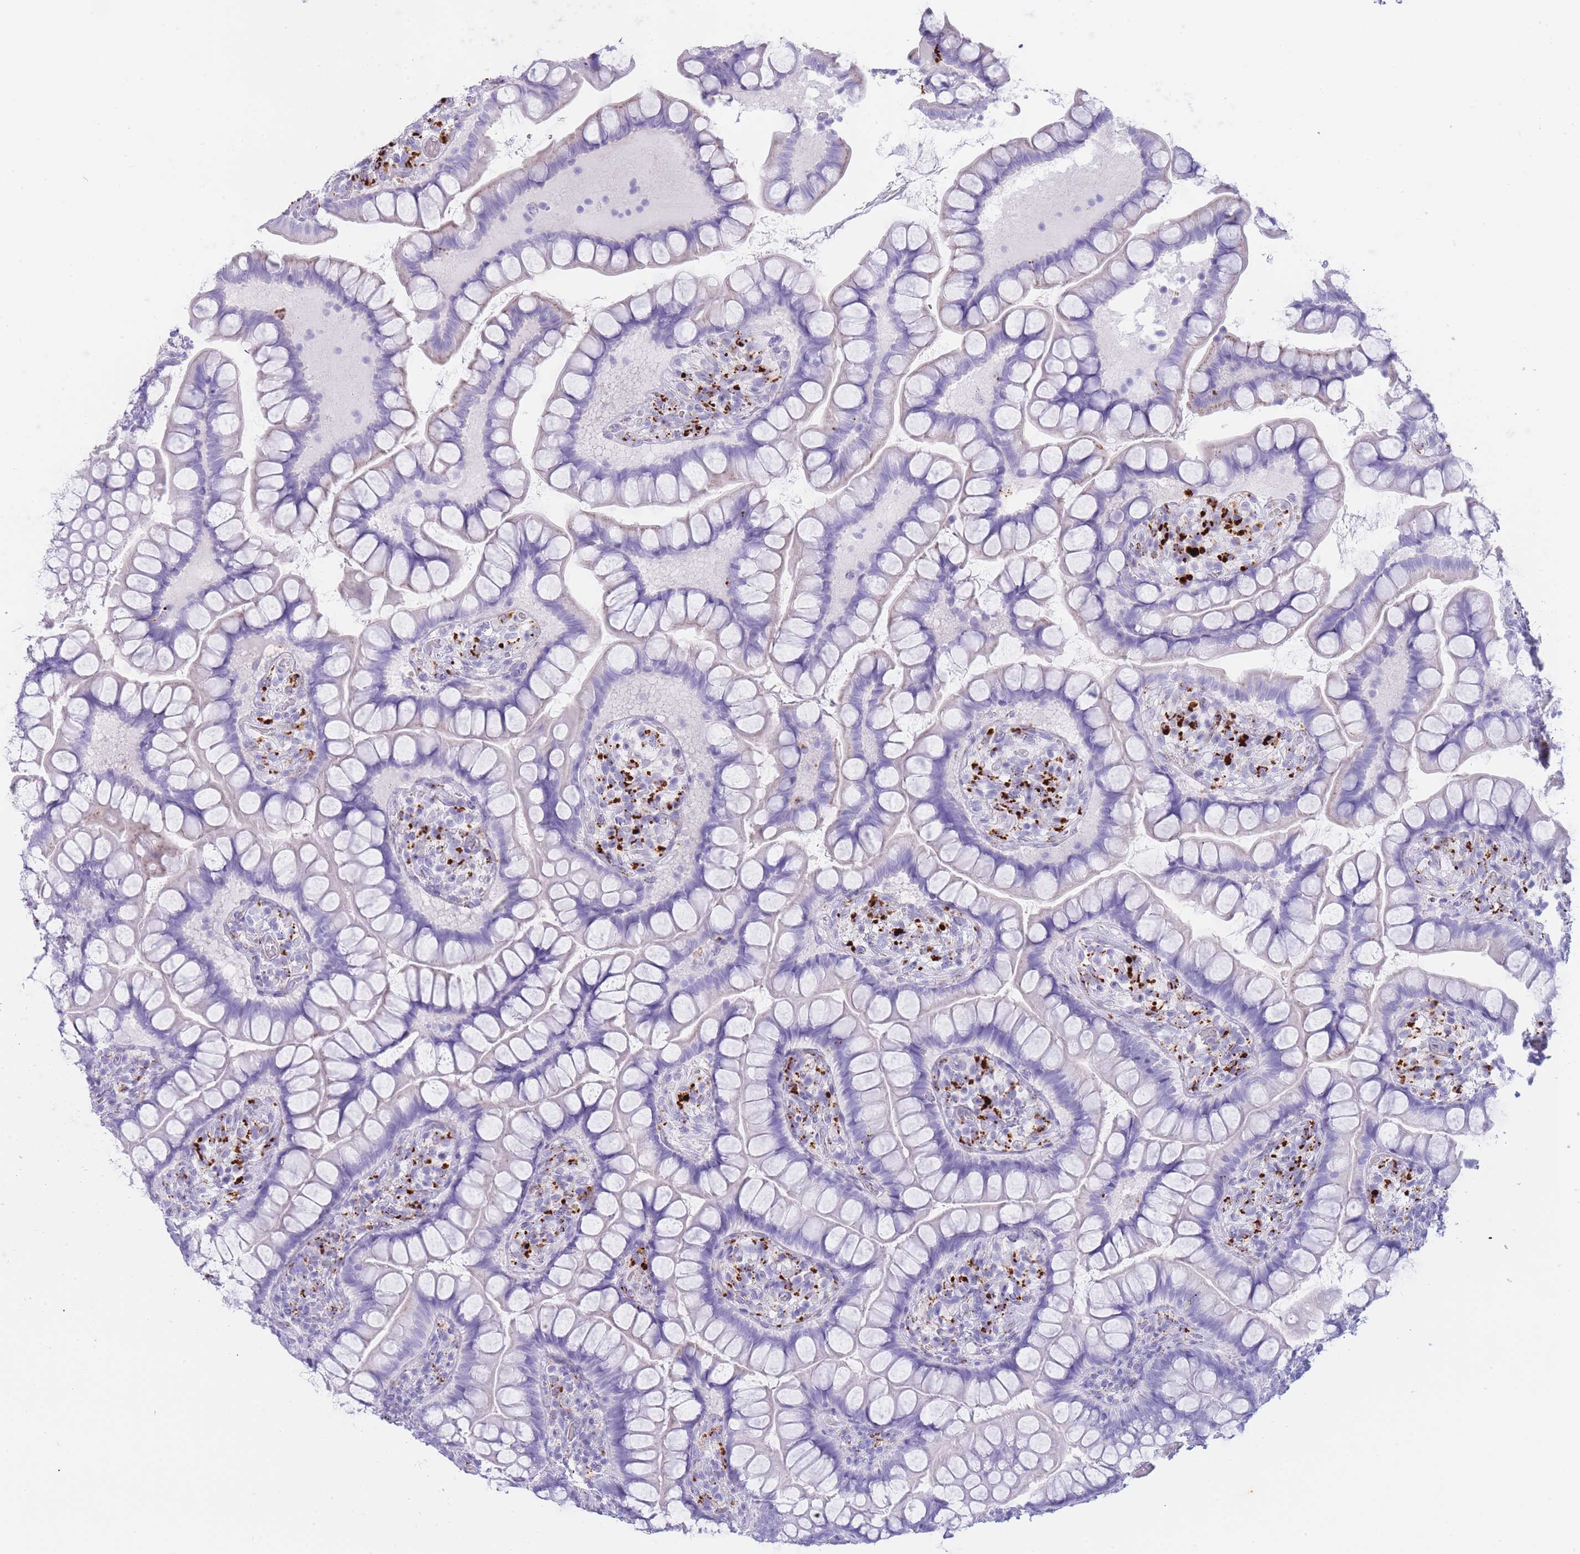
{"staining": {"intensity": "negative", "quantity": "none", "location": "none"}, "tissue": "small intestine", "cell_type": "Glandular cells", "image_type": "normal", "snomed": [{"axis": "morphology", "description": "Normal tissue, NOS"}, {"axis": "topography", "description": "Small intestine"}], "caption": "DAB (3,3'-diaminobenzidine) immunohistochemical staining of unremarkable small intestine displays no significant expression in glandular cells. (DAB immunohistochemistry visualized using brightfield microscopy, high magnification).", "gene": "GAA", "patient": {"sex": "male", "age": 70}}